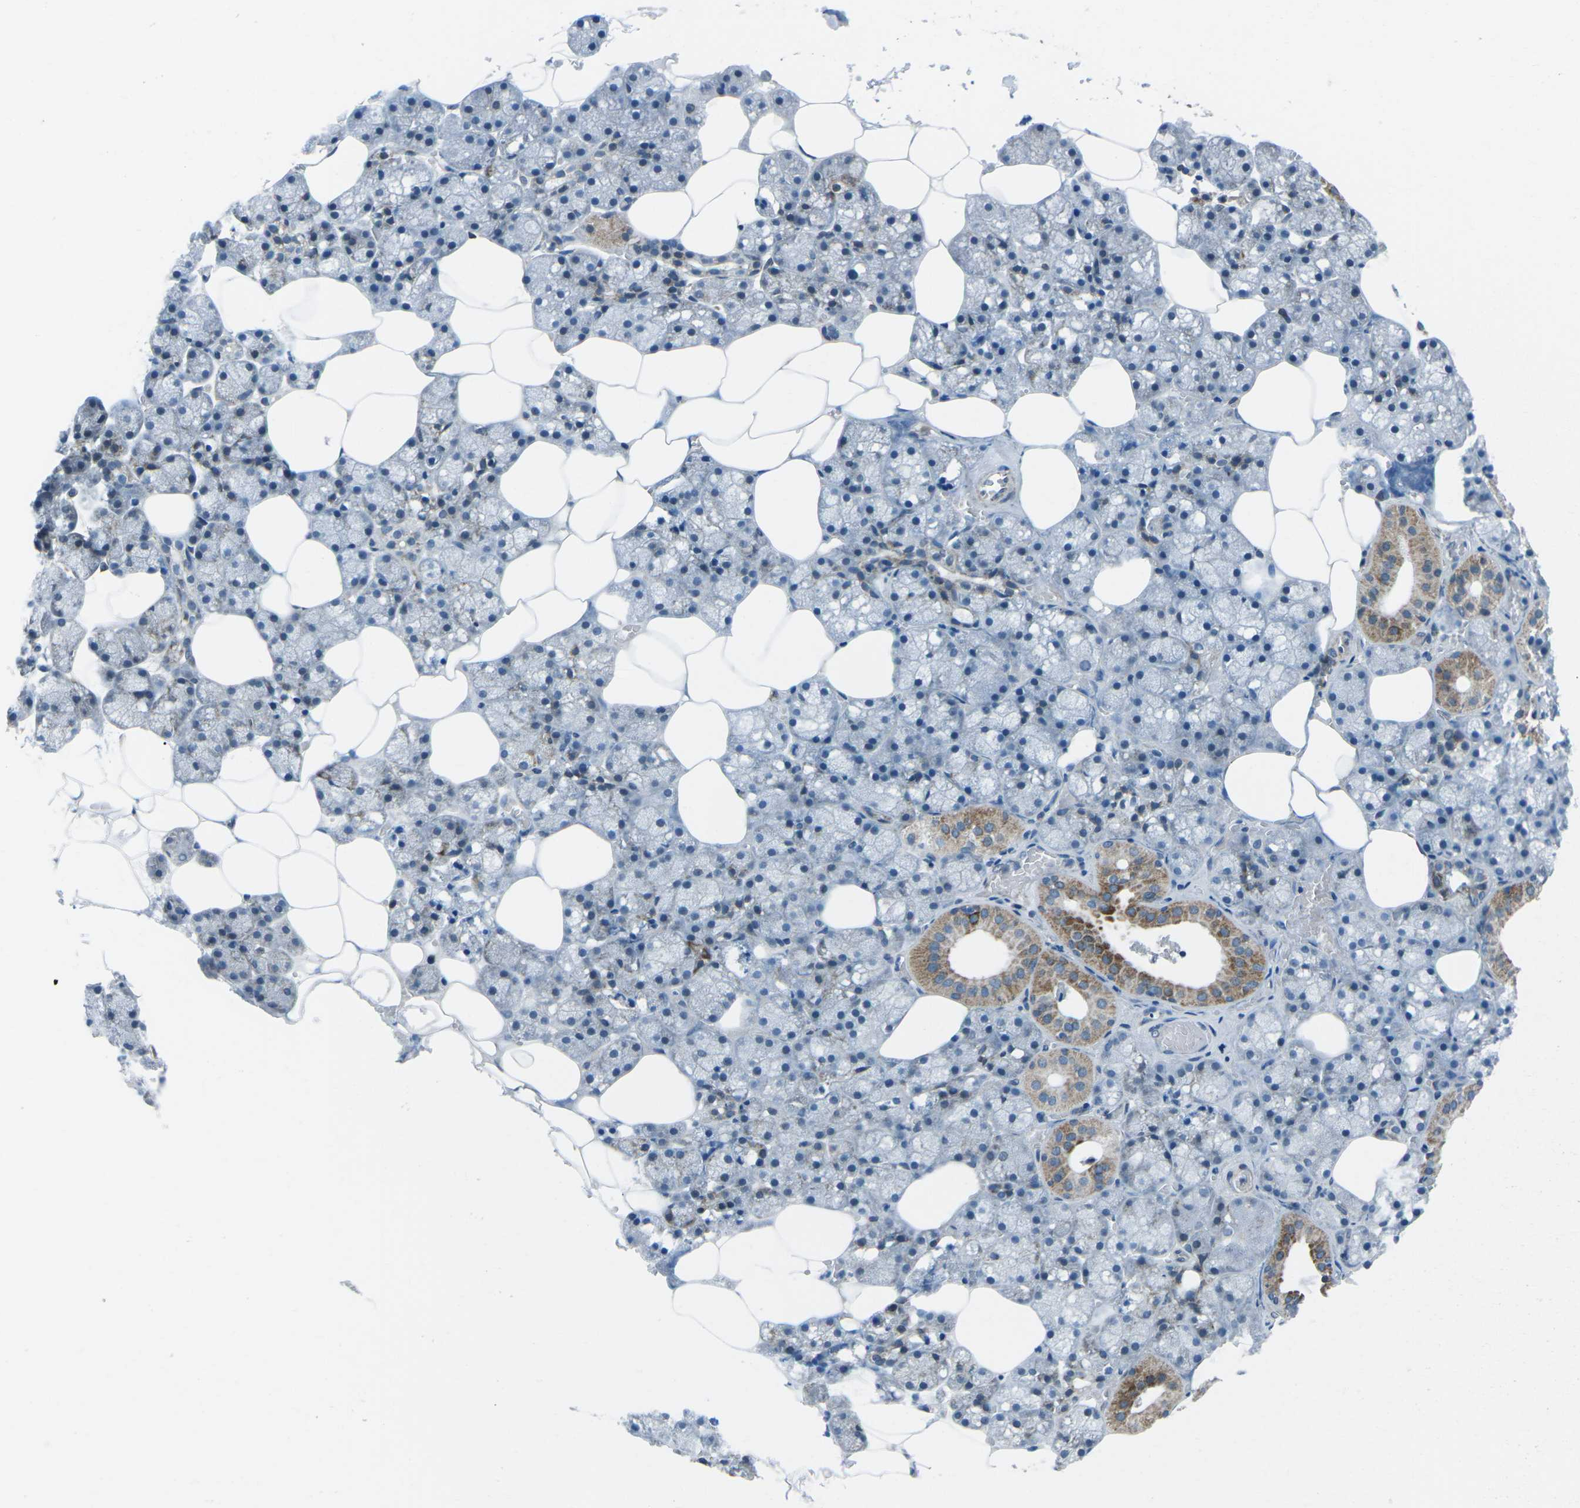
{"staining": {"intensity": "moderate", "quantity": "<25%", "location": "cytoplasmic/membranous"}, "tissue": "salivary gland", "cell_type": "Glandular cells", "image_type": "normal", "snomed": [{"axis": "morphology", "description": "Normal tissue, NOS"}, {"axis": "topography", "description": "Salivary gland"}], "caption": "Moderate cytoplasmic/membranous expression for a protein is present in approximately <25% of glandular cells of benign salivary gland using immunohistochemistry.", "gene": "RFESD", "patient": {"sex": "male", "age": 62}}